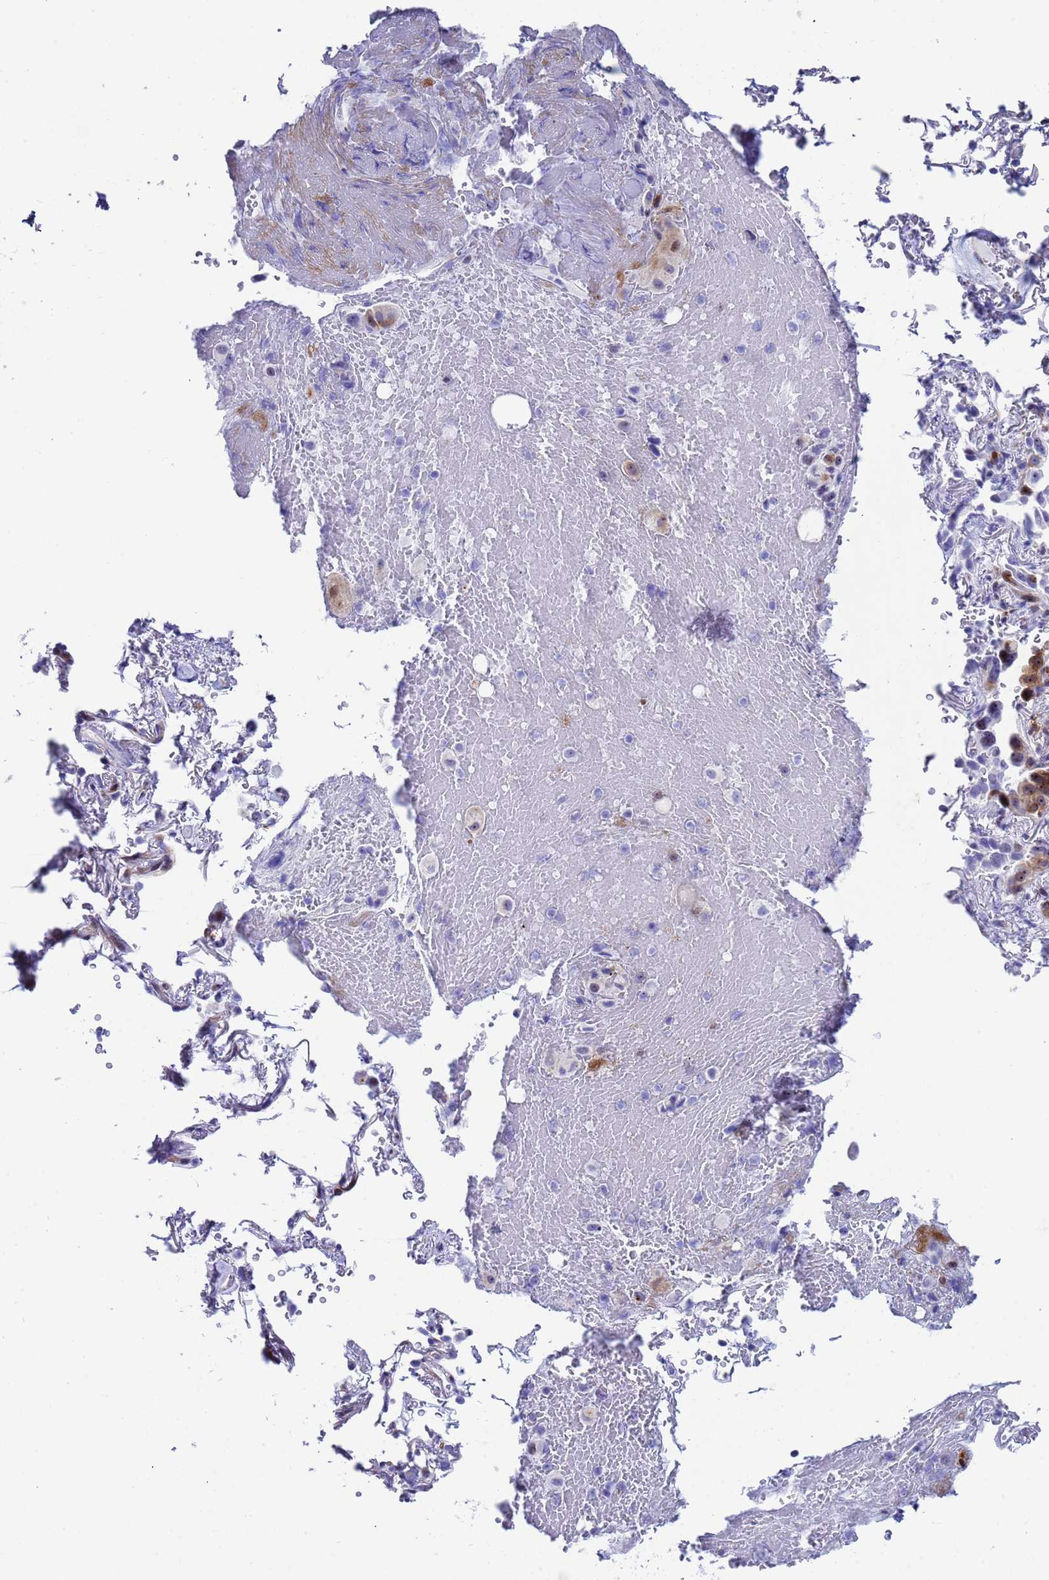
{"staining": {"intensity": "moderate", "quantity": "<25%", "location": "cytoplasmic/membranous,nuclear"}, "tissue": "lung cancer", "cell_type": "Tumor cells", "image_type": "cancer", "snomed": [{"axis": "morphology", "description": "Adenocarcinoma, NOS"}, {"axis": "topography", "description": "Lung"}], "caption": "A low amount of moderate cytoplasmic/membranous and nuclear staining is appreciated in about <25% of tumor cells in lung adenocarcinoma tissue. (DAB (3,3'-diaminobenzidine) = brown stain, brightfield microscopy at high magnification).", "gene": "POP5", "patient": {"sex": "female", "age": 69}}